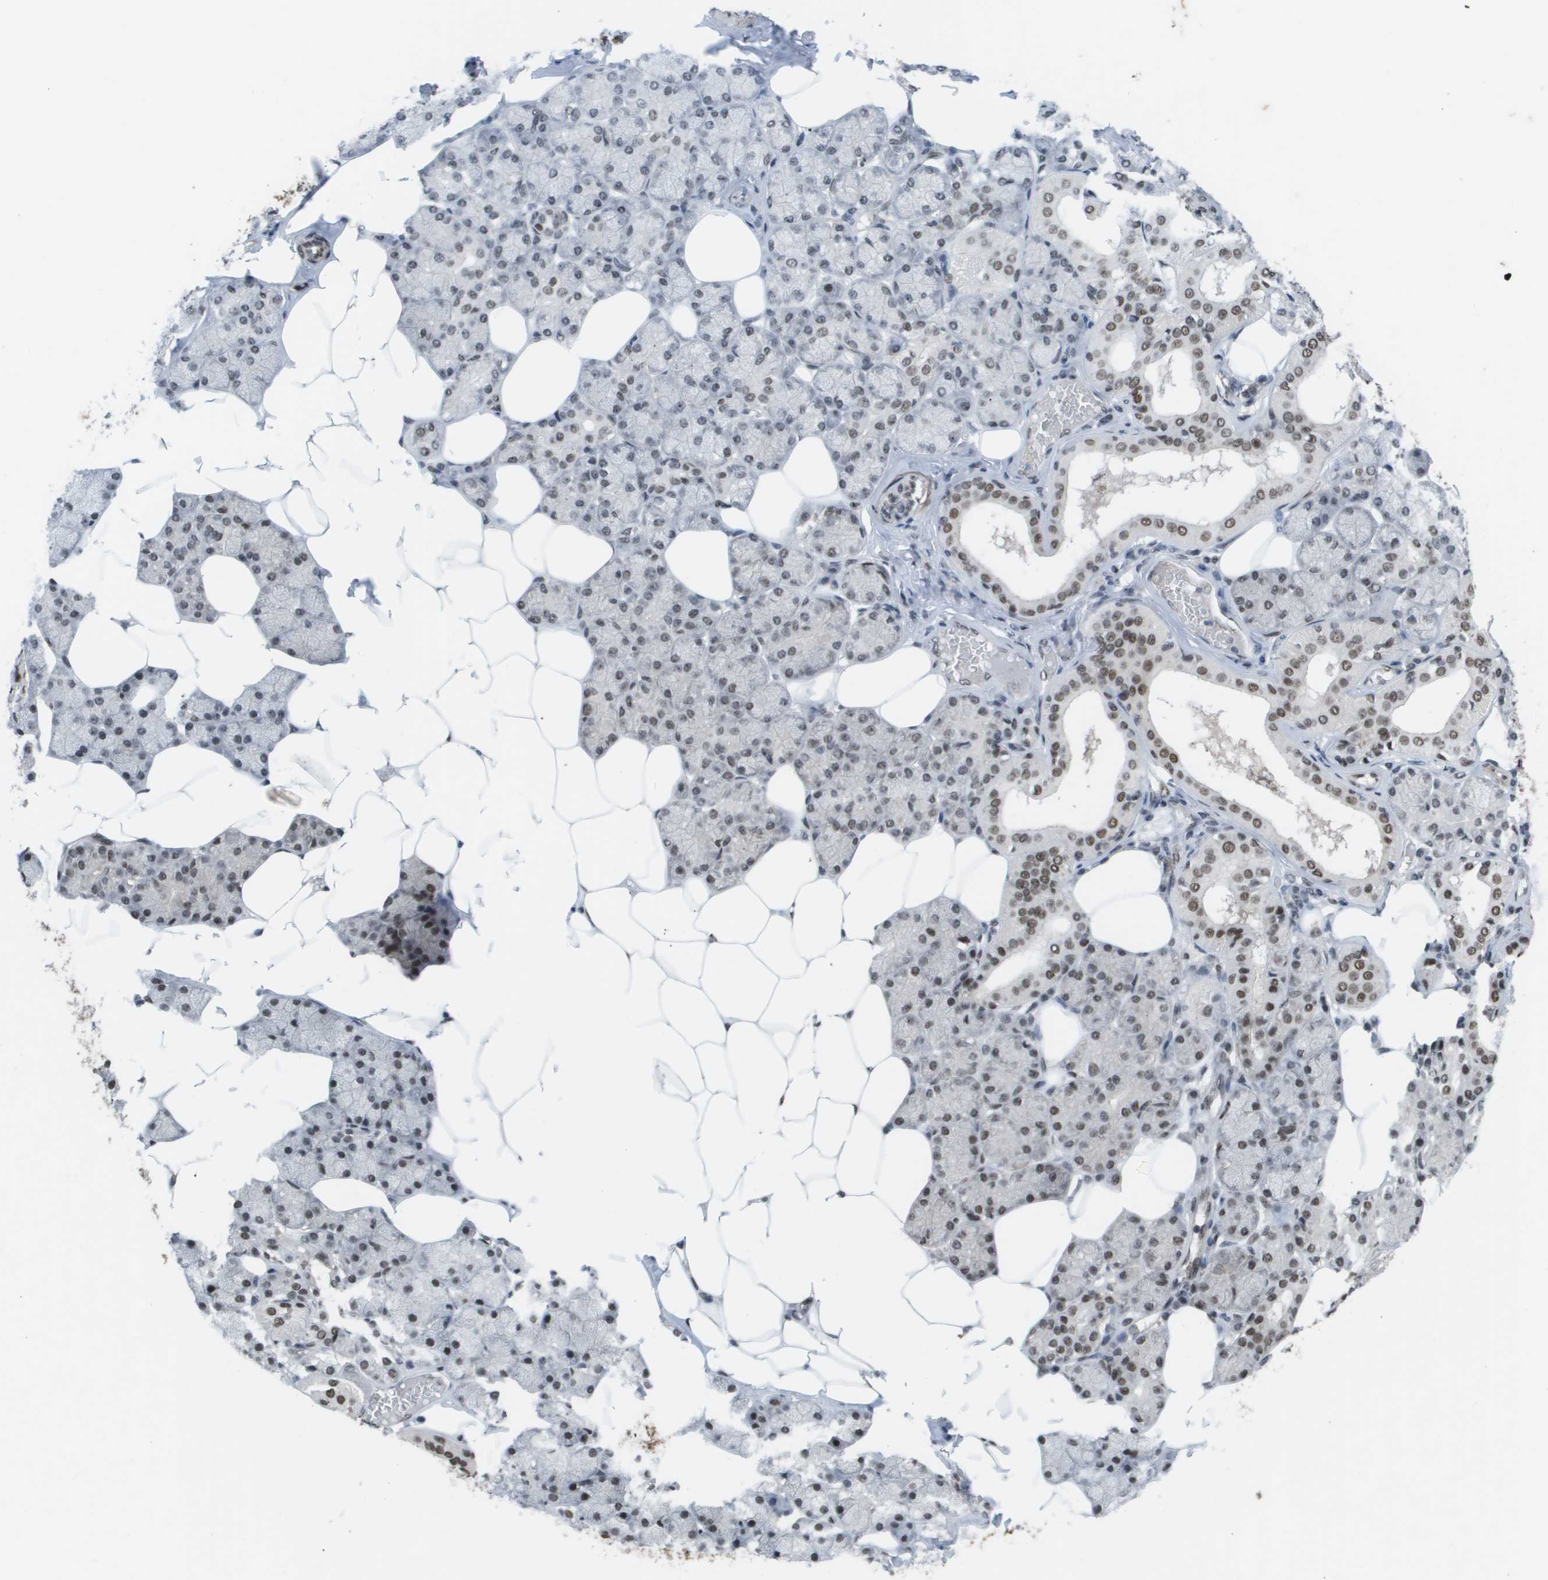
{"staining": {"intensity": "strong", "quantity": "25%-75%", "location": "nuclear"}, "tissue": "salivary gland", "cell_type": "Glandular cells", "image_type": "normal", "snomed": [{"axis": "morphology", "description": "Normal tissue, NOS"}, {"axis": "topography", "description": "Salivary gland"}], "caption": "A brown stain labels strong nuclear staining of a protein in glandular cells of benign human salivary gland. (Stains: DAB in brown, nuclei in blue, Microscopy: brightfield microscopy at high magnification).", "gene": "CDT1", "patient": {"sex": "male", "age": 62}}